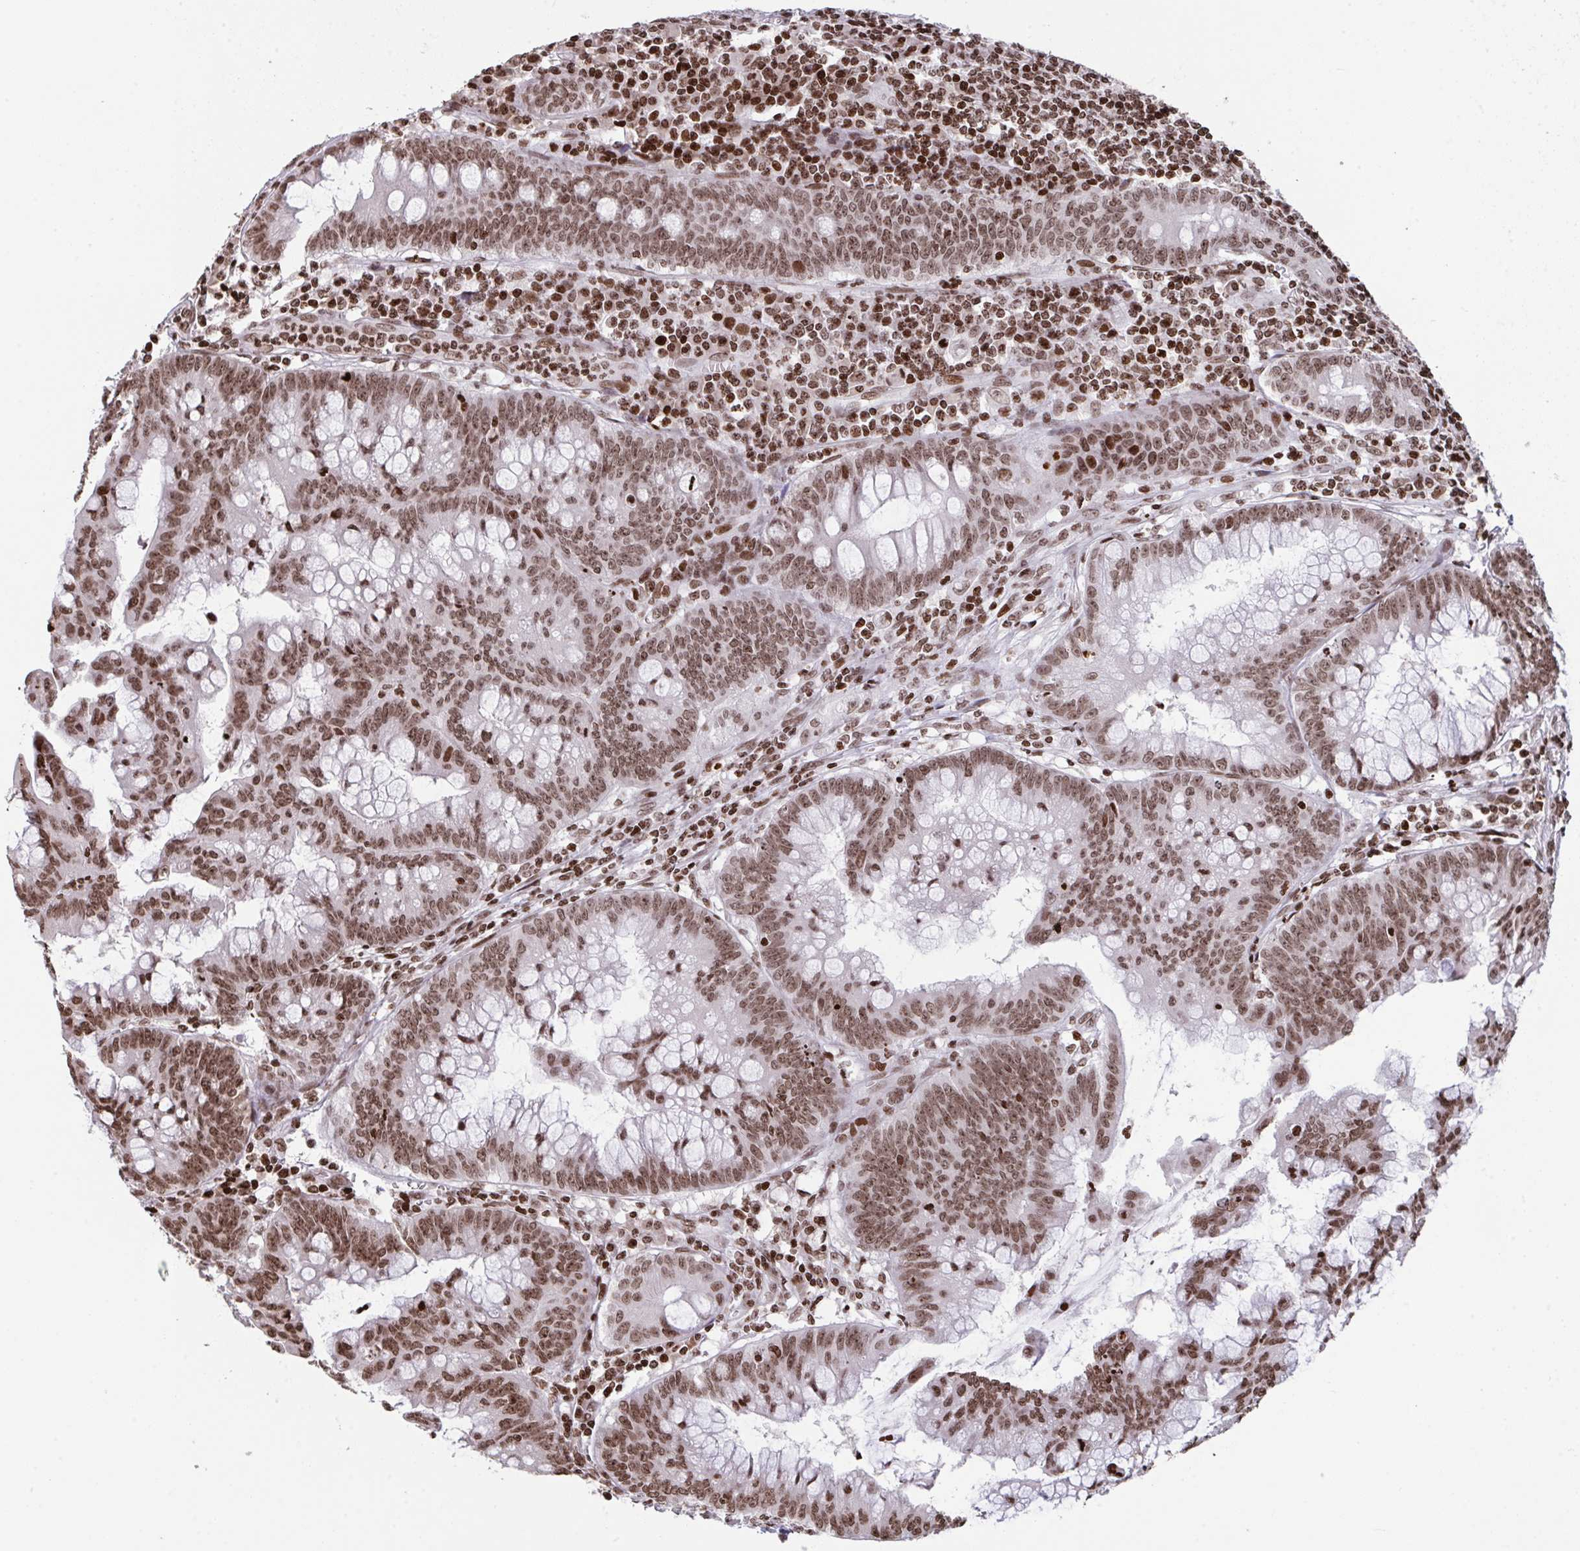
{"staining": {"intensity": "moderate", "quantity": ">75%", "location": "nuclear"}, "tissue": "colorectal cancer", "cell_type": "Tumor cells", "image_type": "cancer", "snomed": [{"axis": "morphology", "description": "Adenocarcinoma, NOS"}, {"axis": "topography", "description": "Colon"}], "caption": "A brown stain labels moderate nuclear staining of a protein in human adenocarcinoma (colorectal) tumor cells.", "gene": "NIP7", "patient": {"sex": "male", "age": 62}}